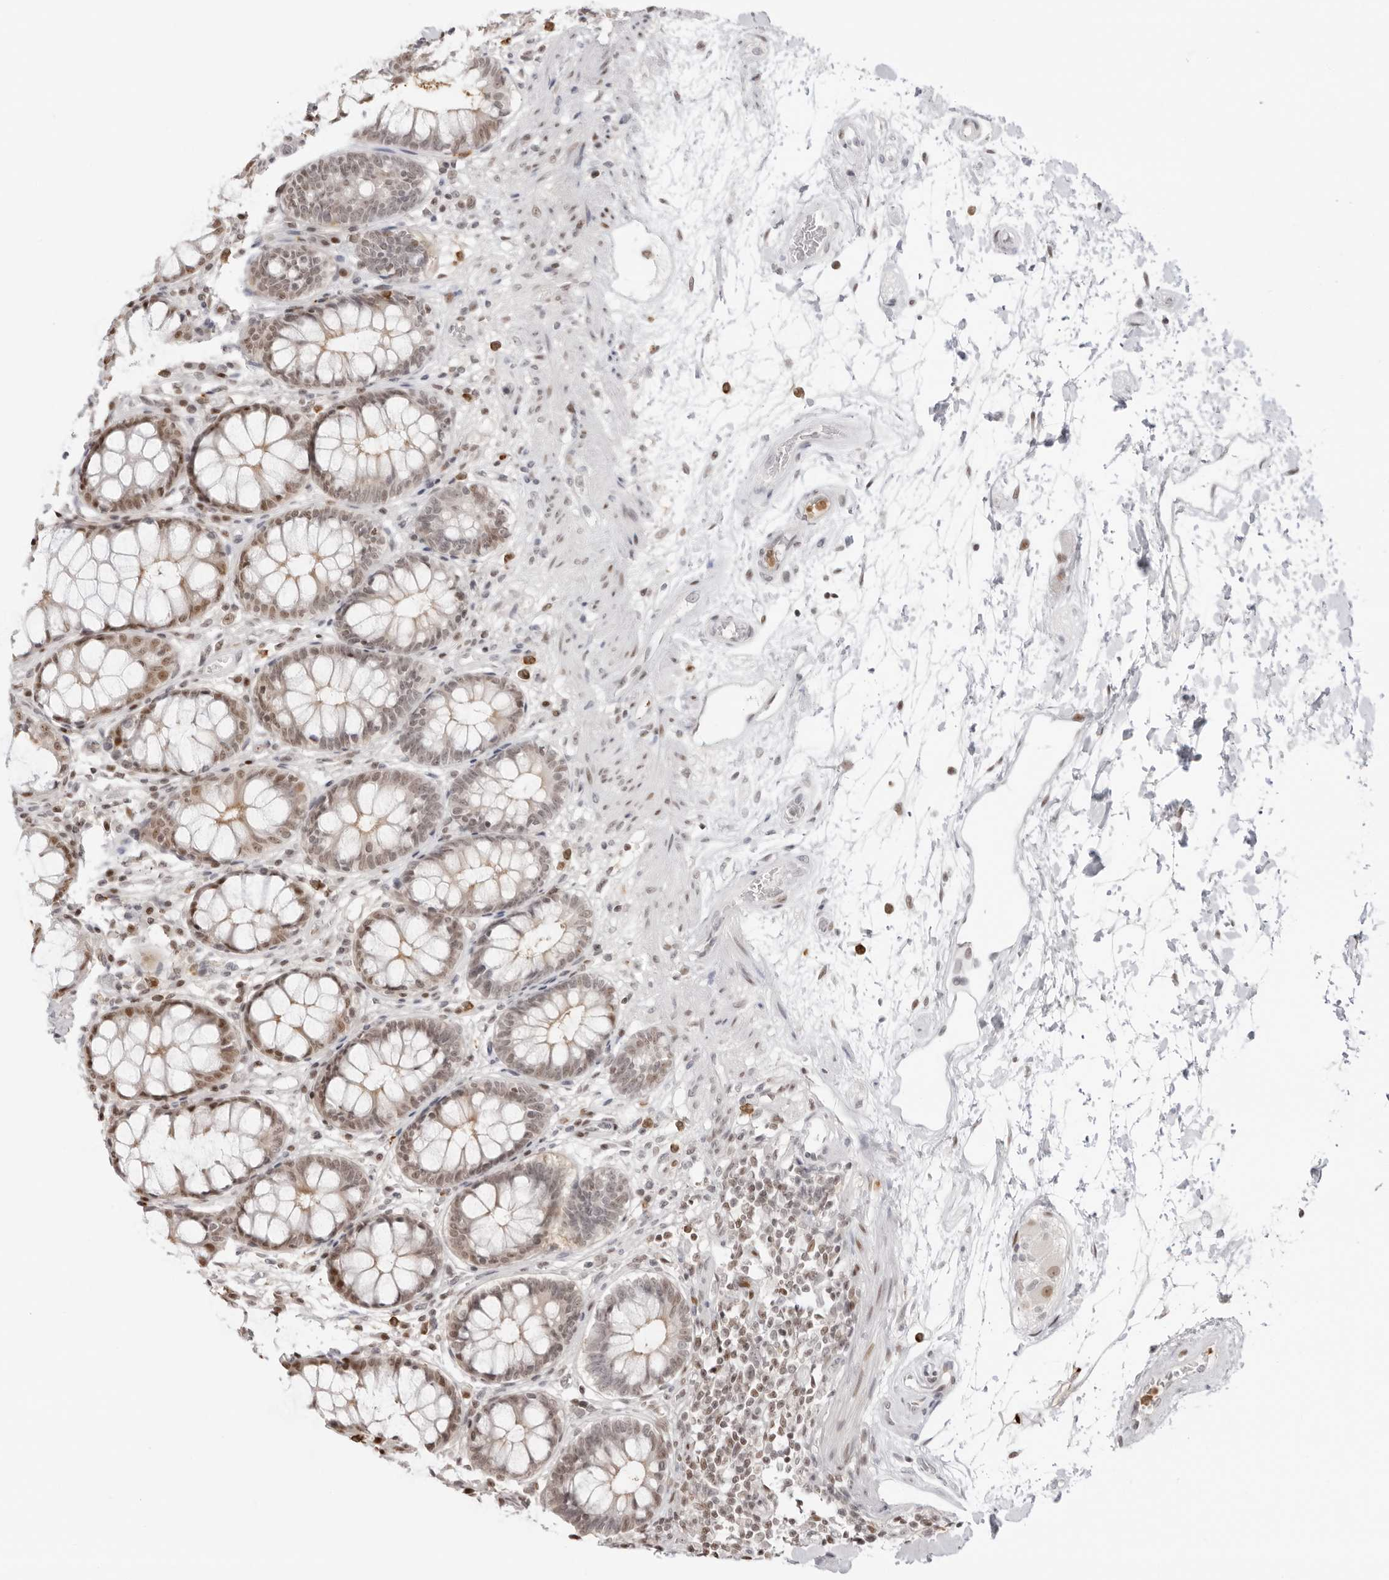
{"staining": {"intensity": "moderate", "quantity": "25%-75%", "location": "nuclear"}, "tissue": "rectum", "cell_type": "Glandular cells", "image_type": "normal", "snomed": [{"axis": "morphology", "description": "Normal tissue, NOS"}, {"axis": "topography", "description": "Rectum"}], "caption": "Immunohistochemistry staining of benign rectum, which displays medium levels of moderate nuclear expression in approximately 25%-75% of glandular cells indicating moderate nuclear protein expression. The staining was performed using DAB (brown) for protein detection and nuclei were counterstained in hematoxylin (blue).", "gene": "RNF146", "patient": {"sex": "male", "age": 64}}